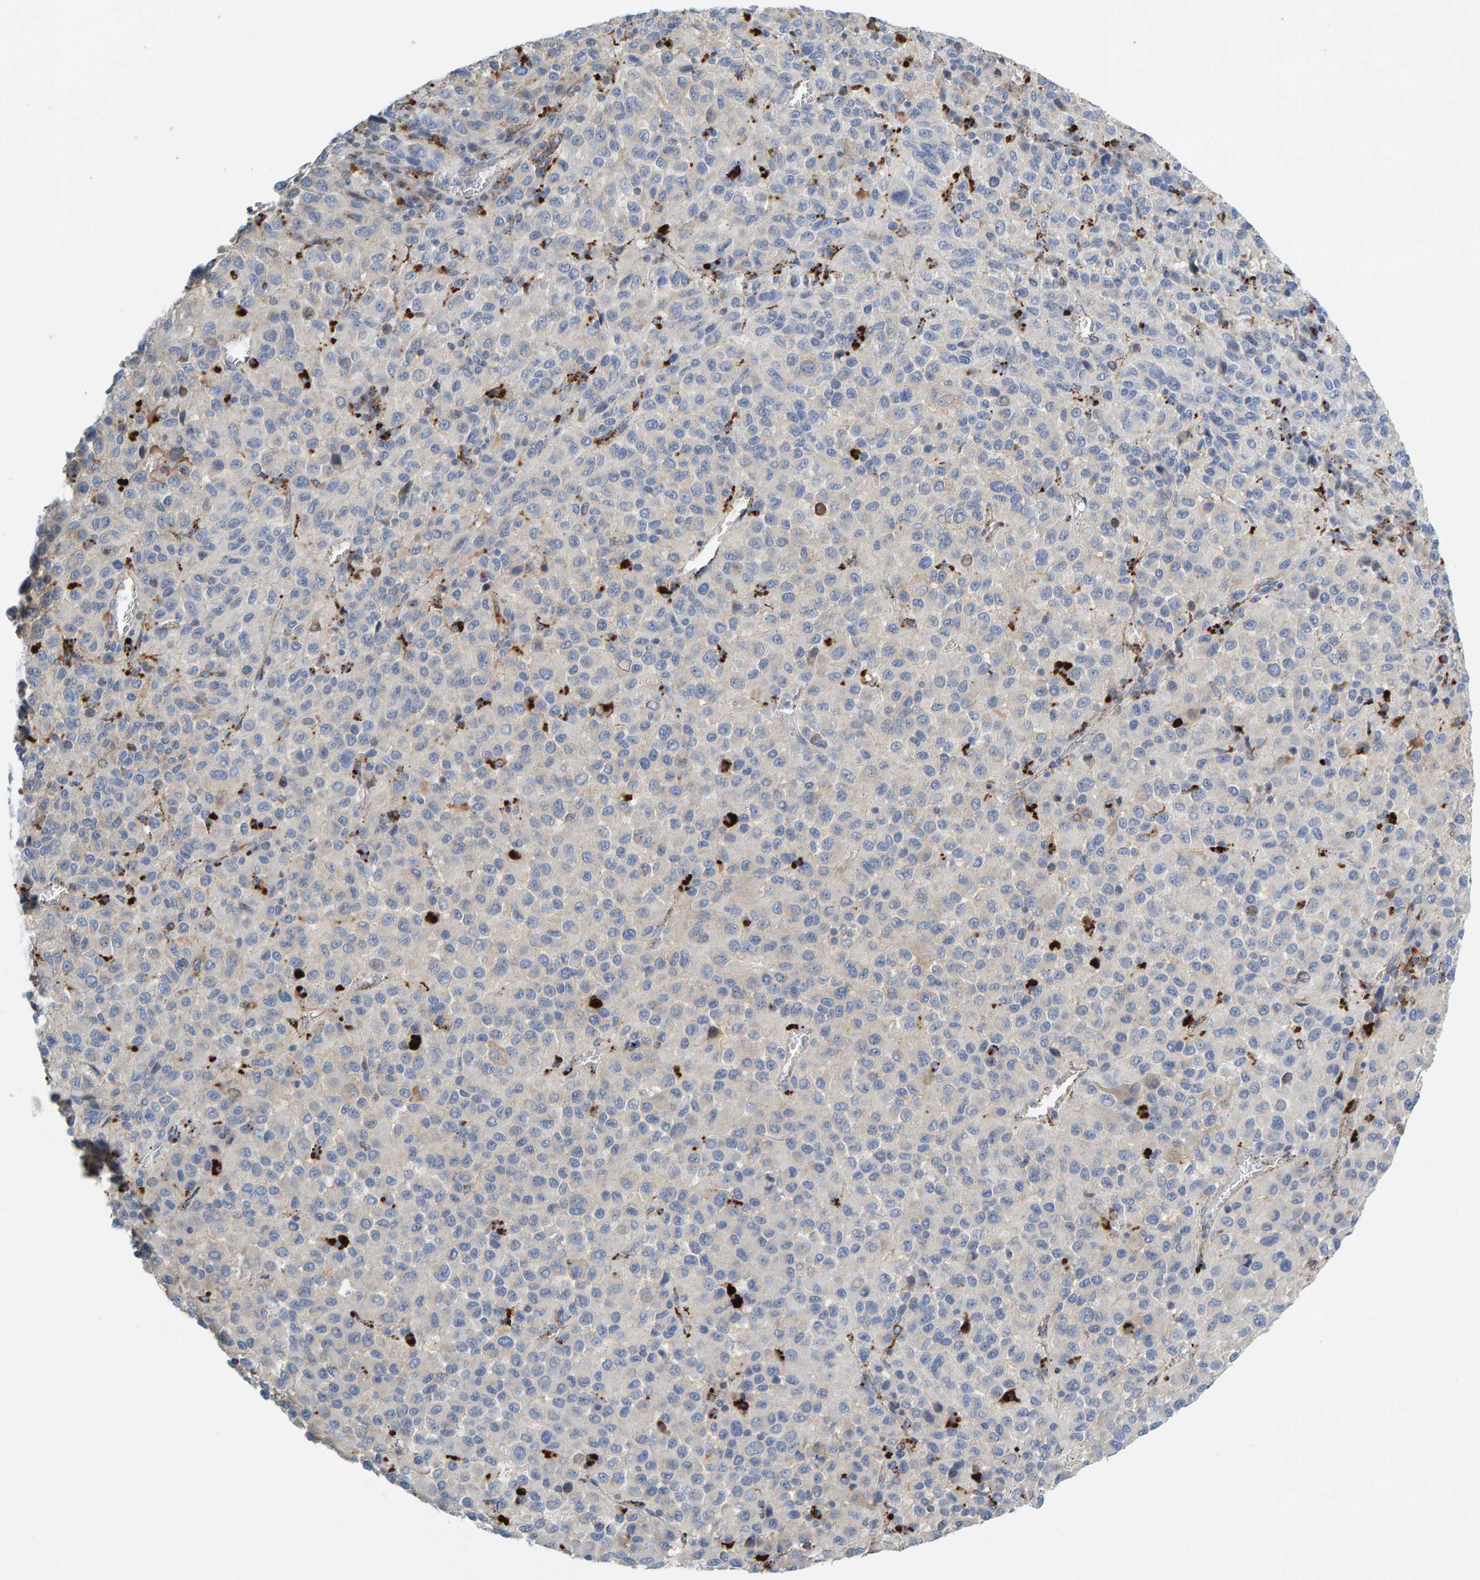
{"staining": {"intensity": "negative", "quantity": "none", "location": "none"}, "tissue": "melanoma", "cell_type": "Tumor cells", "image_type": "cancer", "snomed": [{"axis": "morphology", "description": "Malignant melanoma, Metastatic site"}, {"axis": "topography", "description": "Lung"}], "caption": "The micrograph demonstrates no staining of tumor cells in malignant melanoma (metastatic site).", "gene": "BIN3", "patient": {"sex": "male", "age": 64}}